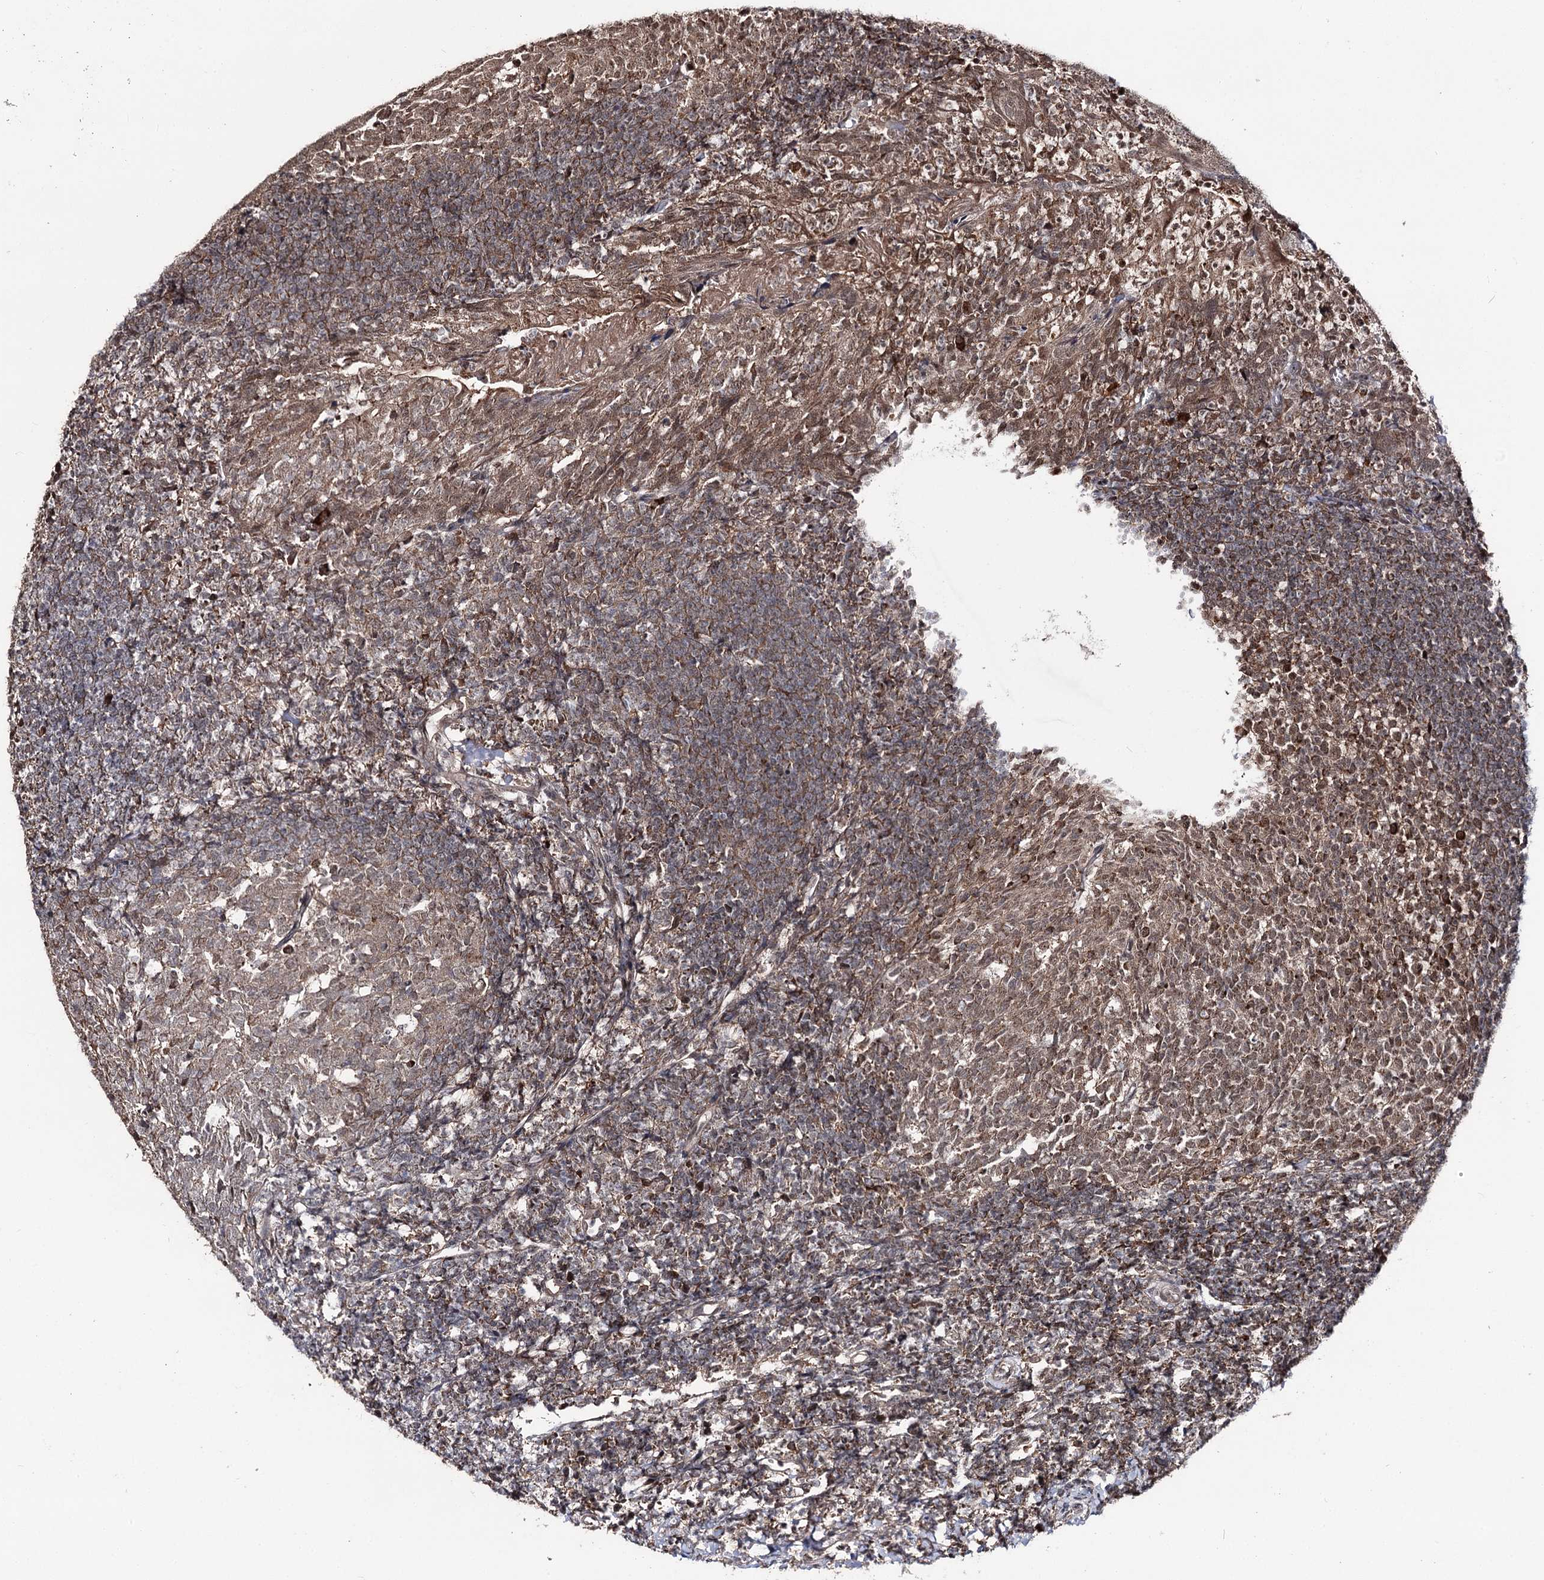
{"staining": {"intensity": "strong", "quantity": "25%-75%", "location": "cytoplasmic/membranous,nuclear"}, "tissue": "tonsil", "cell_type": "Germinal center cells", "image_type": "normal", "snomed": [{"axis": "morphology", "description": "Normal tissue, NOS"}, {"axis": "topography", "description": "Tonsil"}], "caption": "A photomicrograph of human tonsil stained for a protein shows strong cytoplasmic/membranous,nuclear brown staining in germinal center cells. The staining was performed using DAB (3,3'-diaminobenzidine), with brown indicating positive protein expression. Nuclei are stained blue with hematoxylin.", "gene": "FAM53B", "patient": {"sex": "female", "age": 10}}